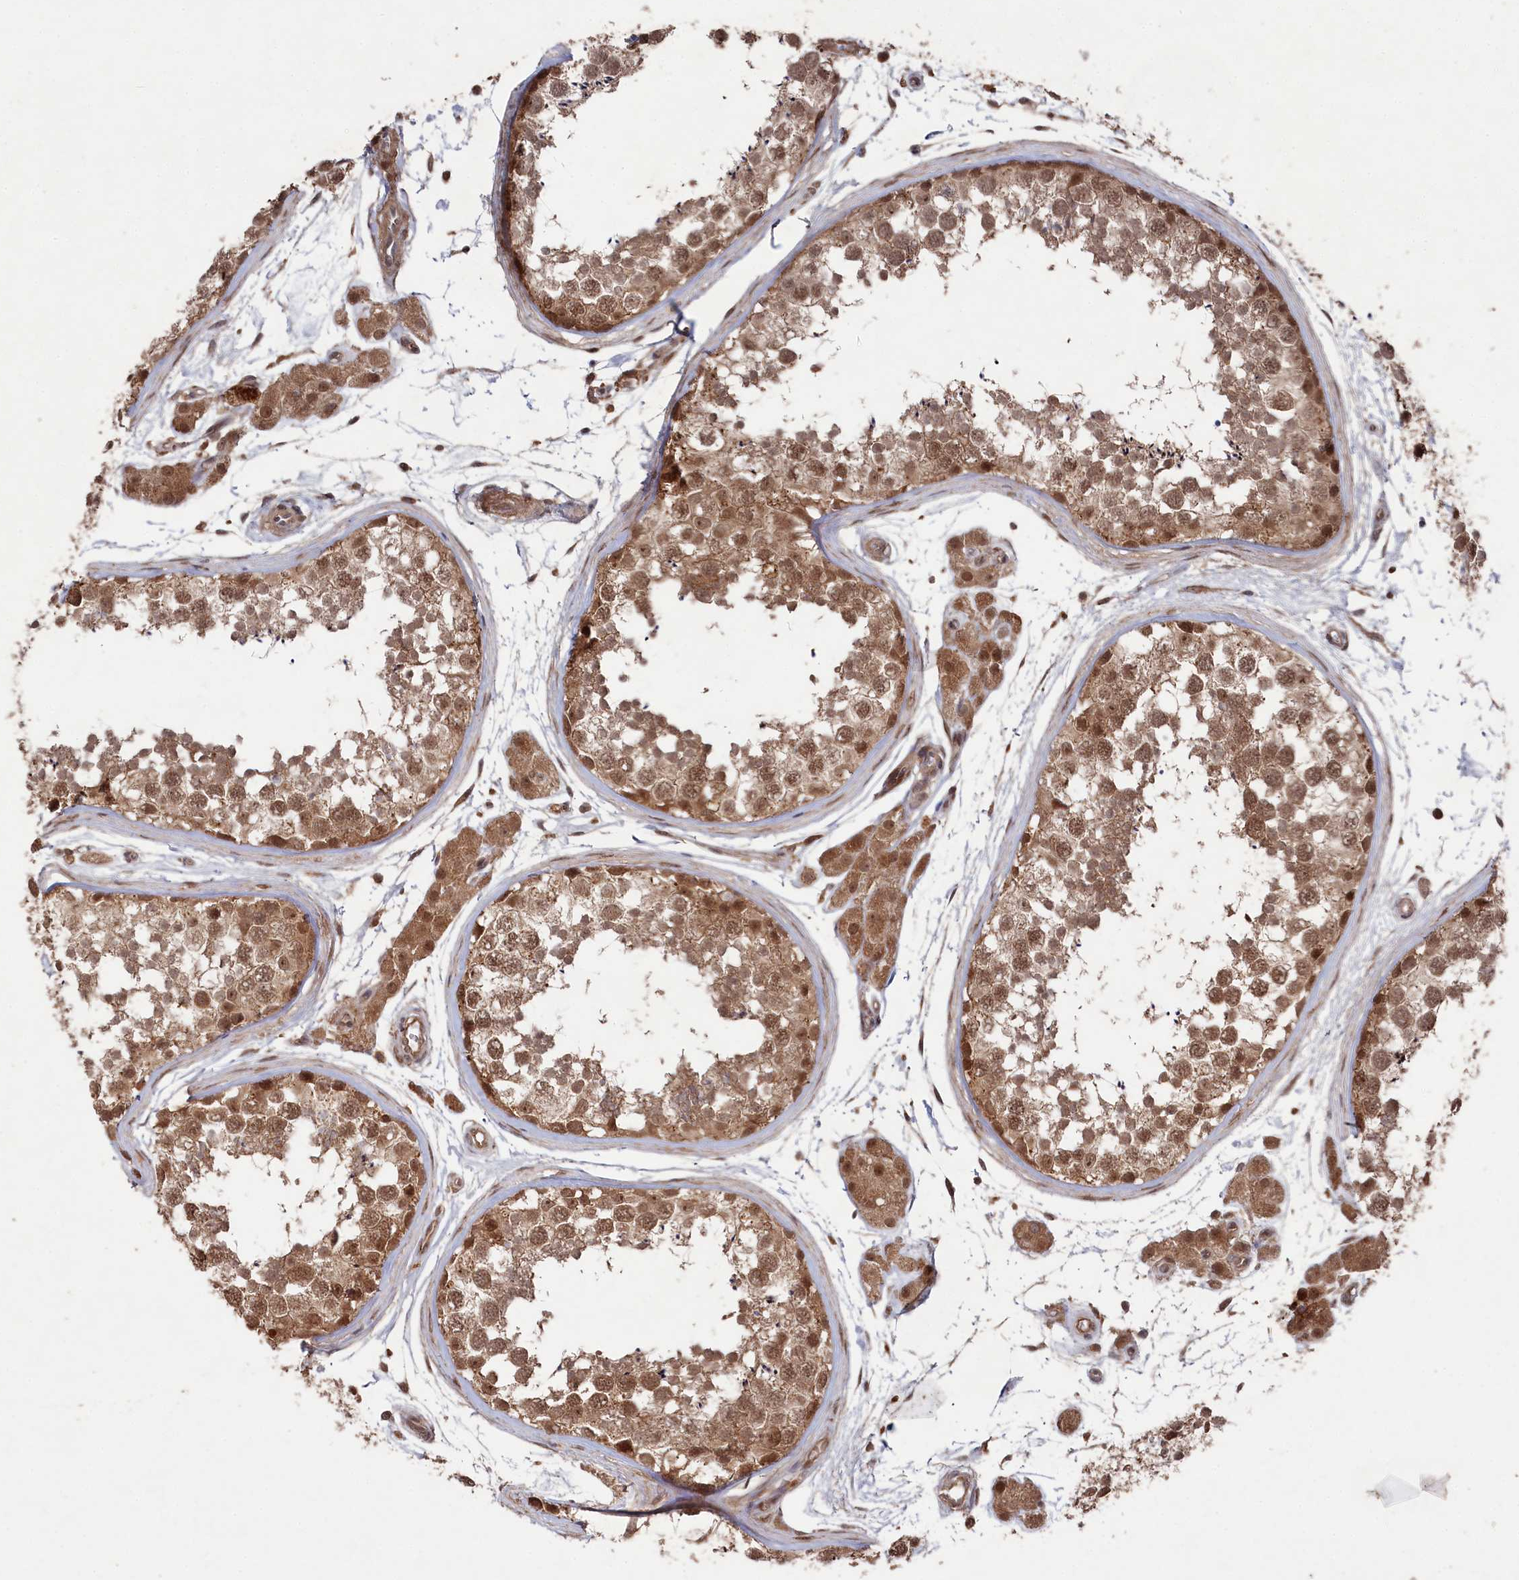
{"staining": {"intensity": "moderate", "quantity": ">75%", "location": "cytoplasmic/membranous,nuclear"}, "tissue": "testis", "cell_type": "Cells in seminiferous ducts", "image_type": "normal", "snomed": [{"axis": "morphology", "description": "Normal tissue, NOS"}, {"axis": "topography", "description": "Testis"}], "caption": "Protein expression analysis of benign human testis reveals moderate cytoplasmic/membranous,nuclear positivity in approximately >75% of cells in seminiferous ducts.", "gene": "BORCS7", "patient": {"sex": "male", "age": 56}}